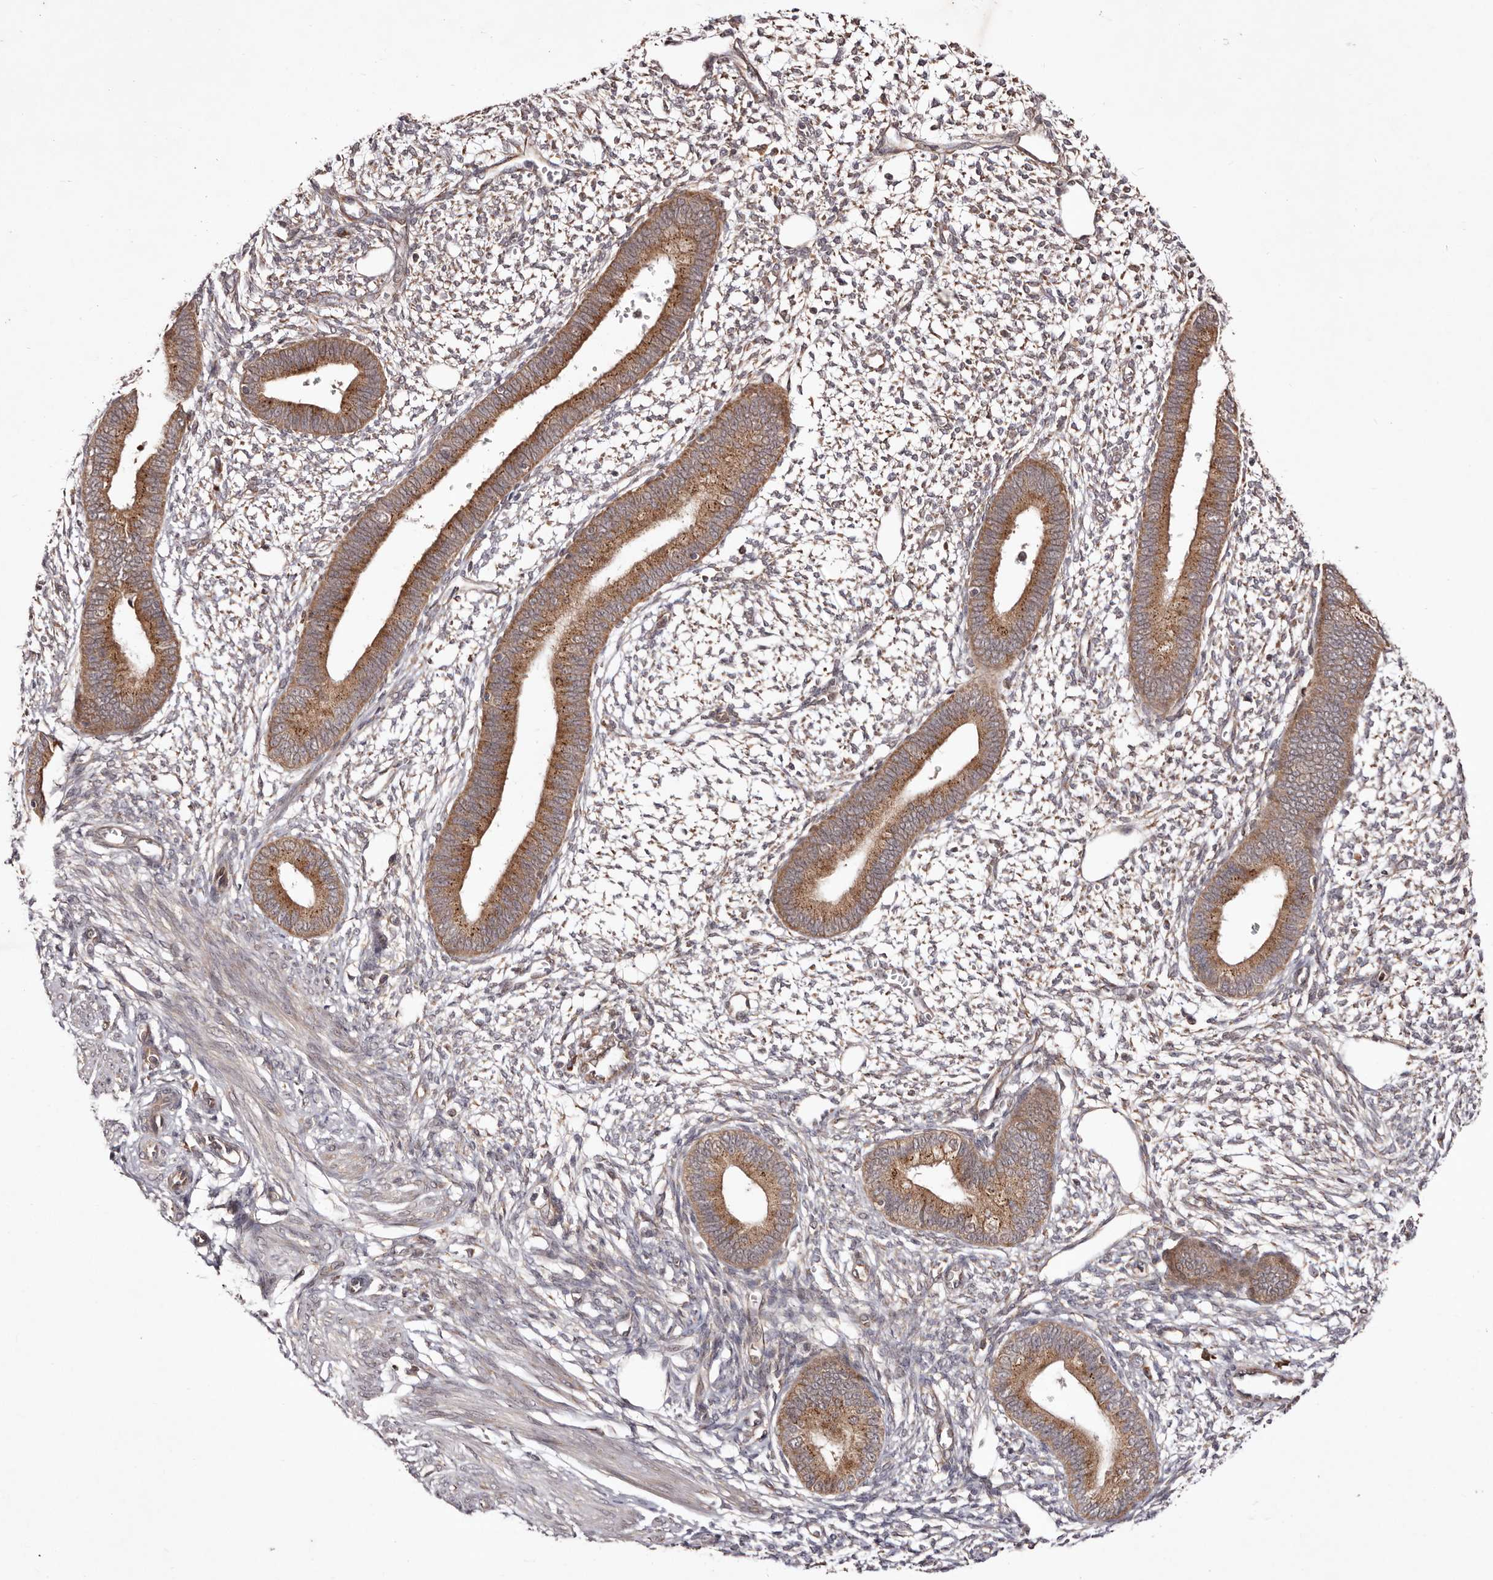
{"staining": {"intensity": "weak", "quantity": "25%-75%", "location": "cytoplasmic/membranous"}, "tissue": "endometrium", "cell_type": "Cells in endometrial stroma", "image_type": "normal", "snomed": [{"axis": "morphology", "description": "Normal tissue, NOS"}, {"axis": "topography", "description": "Endometrium"}], "caption": "Cells in endometrial stroma exhibit weak cytoplasmic/membranous positivity in approximately 25%-75% of cells in normal endometrium. Using DAB (3,3'-diaminobenzidine) (brown) and hematoxylin (blue) stains, captured at high magnification using brightfield microscopy.", "gene": "EGR3", "patient": {"sex": "female", "age": 46}}